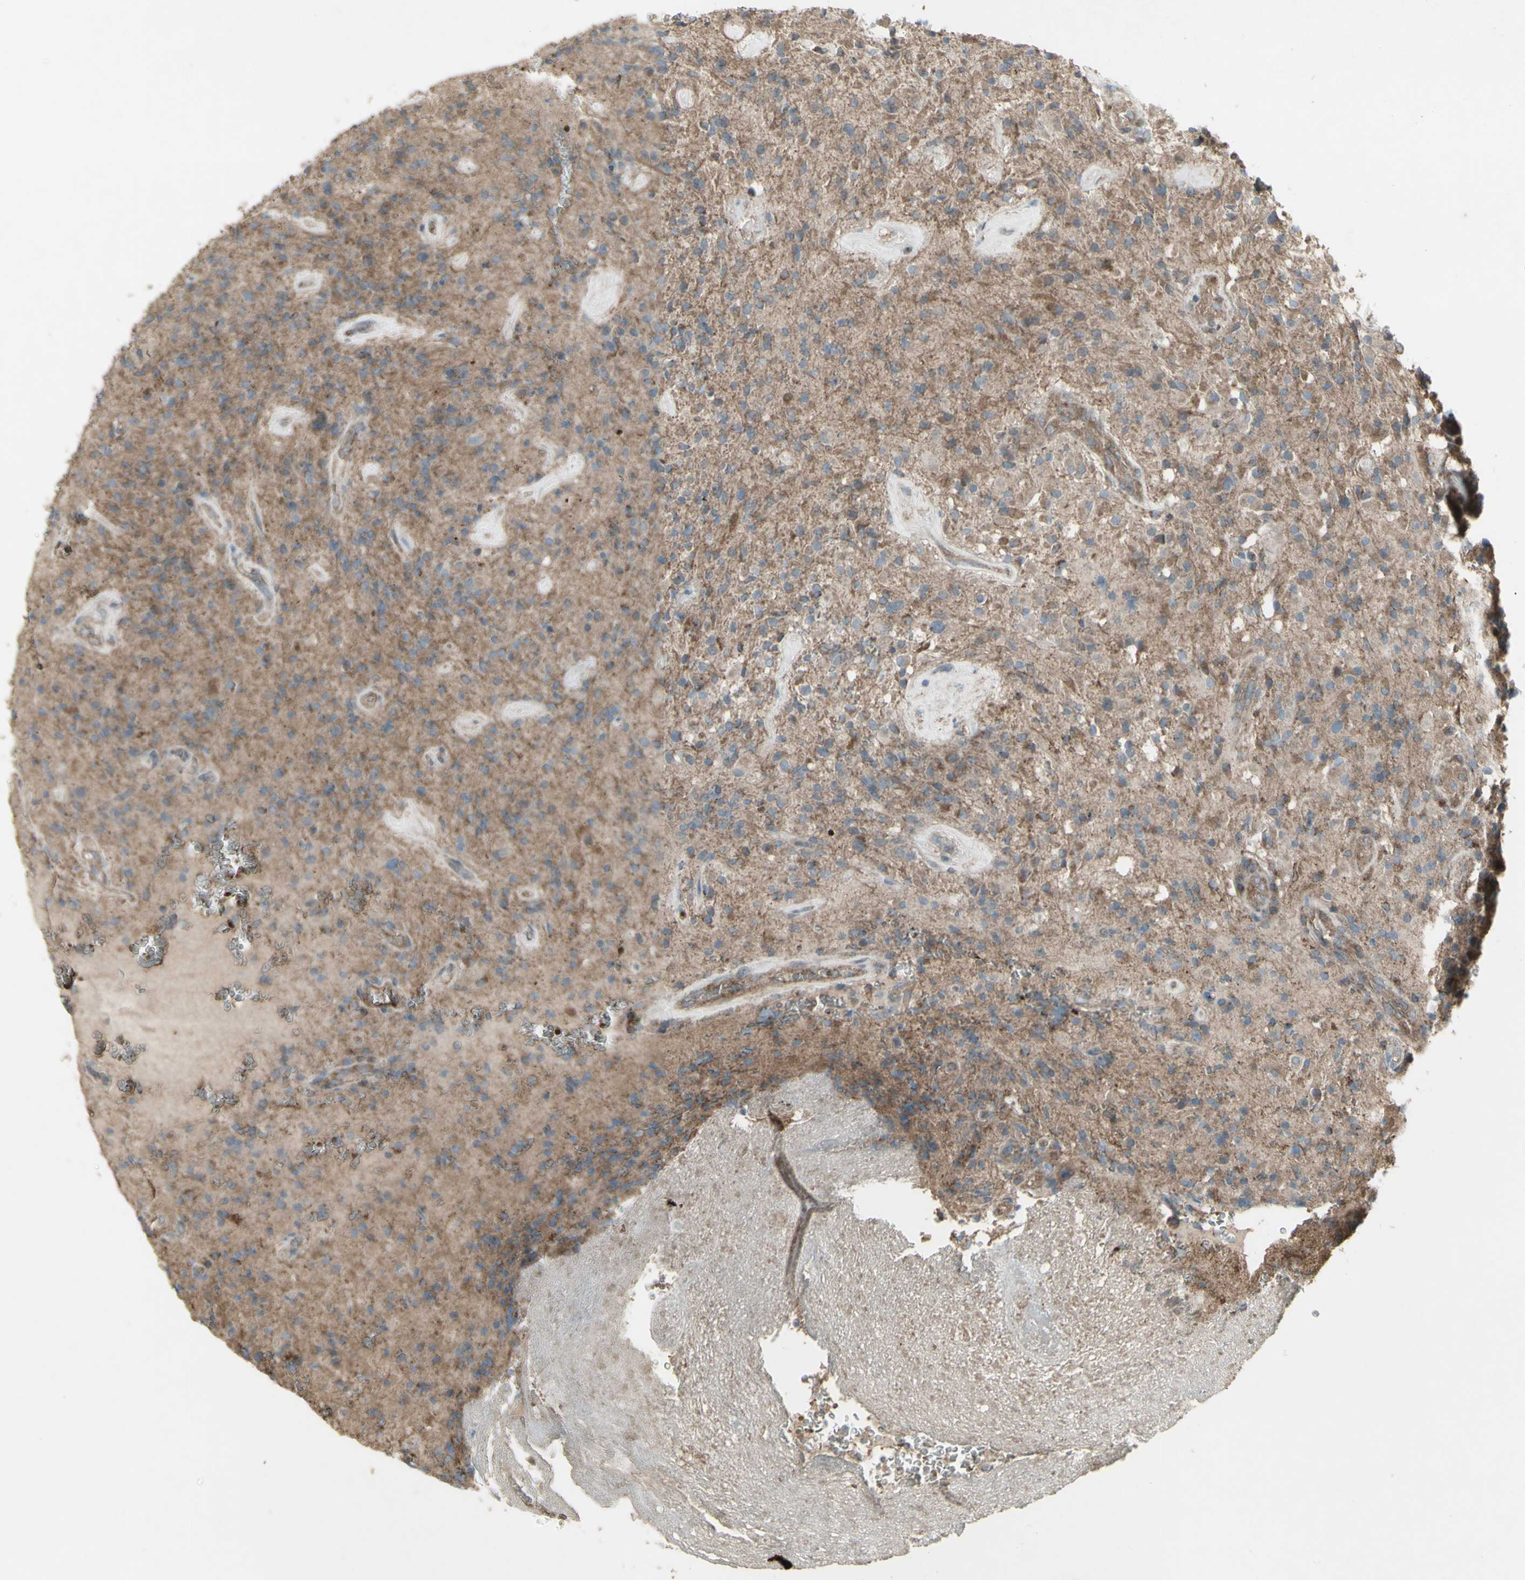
{"staining": {"intensity": "weak", "quantity": ">75%", "location": "cytoplasmic/membranous"}, "tissue": "glioma", "cell_type": "Tumor cells", "image_type": "cancer", "snomed": [{"axis": "morphology", "description": "Glioma, malignant, High grade"}, {"axis": "topography", "description": "Brain"}], "caption": "Glioma was stained to show a protein in brown. There is low levels of weak cytoplasmic/membranous positivity in approximately >75% of tumor cells.", "gene": "SHC1", "patient": {"sex": "male", "age": 71}}